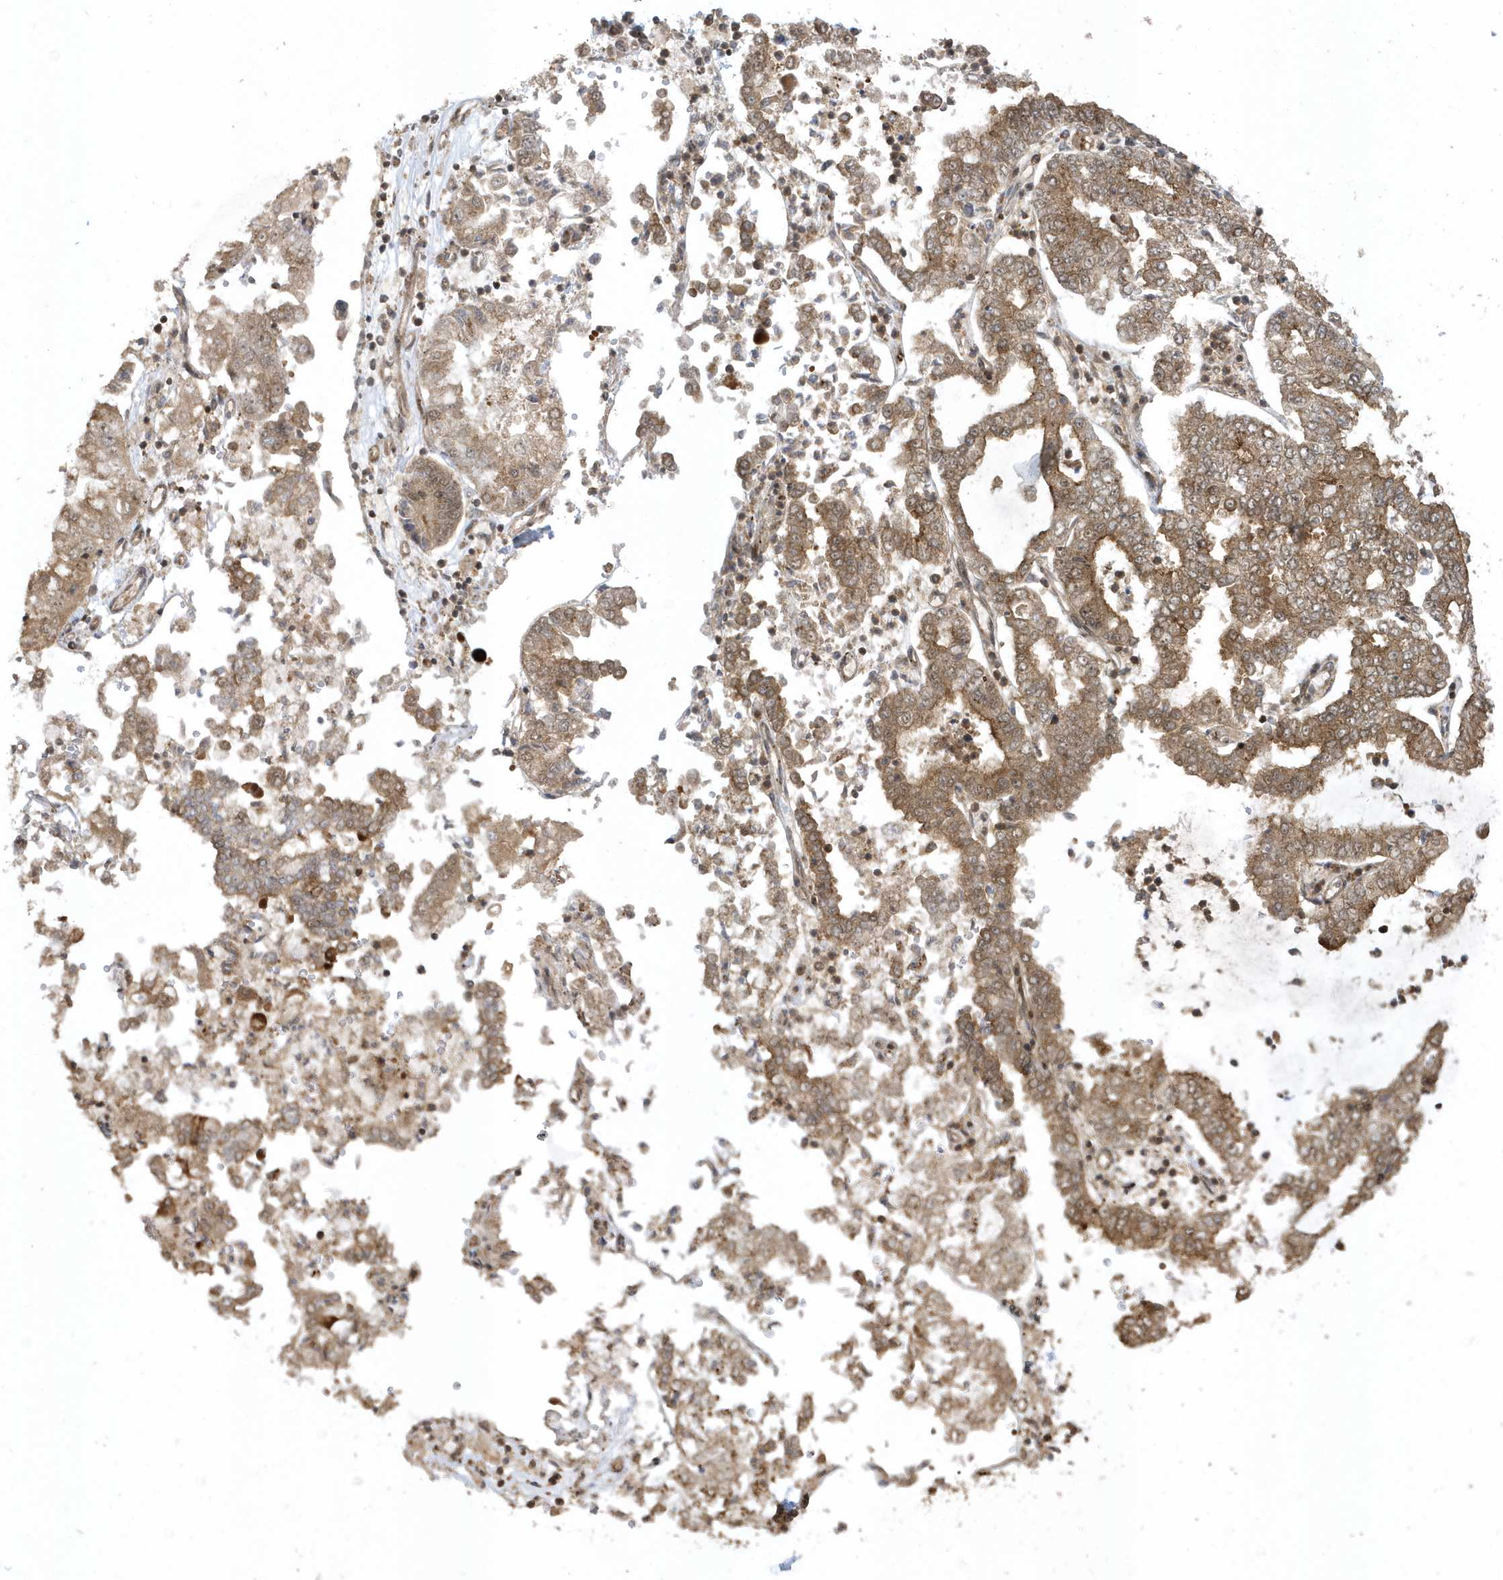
{"staining": {"intensity": "moderate", "quantity": ">75%", "location": "cytoplasmic/membranous"}, "tissue": "stomach cancer", "cell_type": "Tumor cells", "image_type": "cancer", "snomed": [{"axis": "morphology", "description": "Adenocarcinoma, NOS"}, {"axis": "topography", "description": "Stomach"}], "caption": "Stomach cancer was stained to show a protein in brown. There is medium levels of moderate cytoplasmic/membranous expression in approximately >75% of tumor cells.", "gene": "STAMBP", "patient": {"sex": "male", "age": 76}}